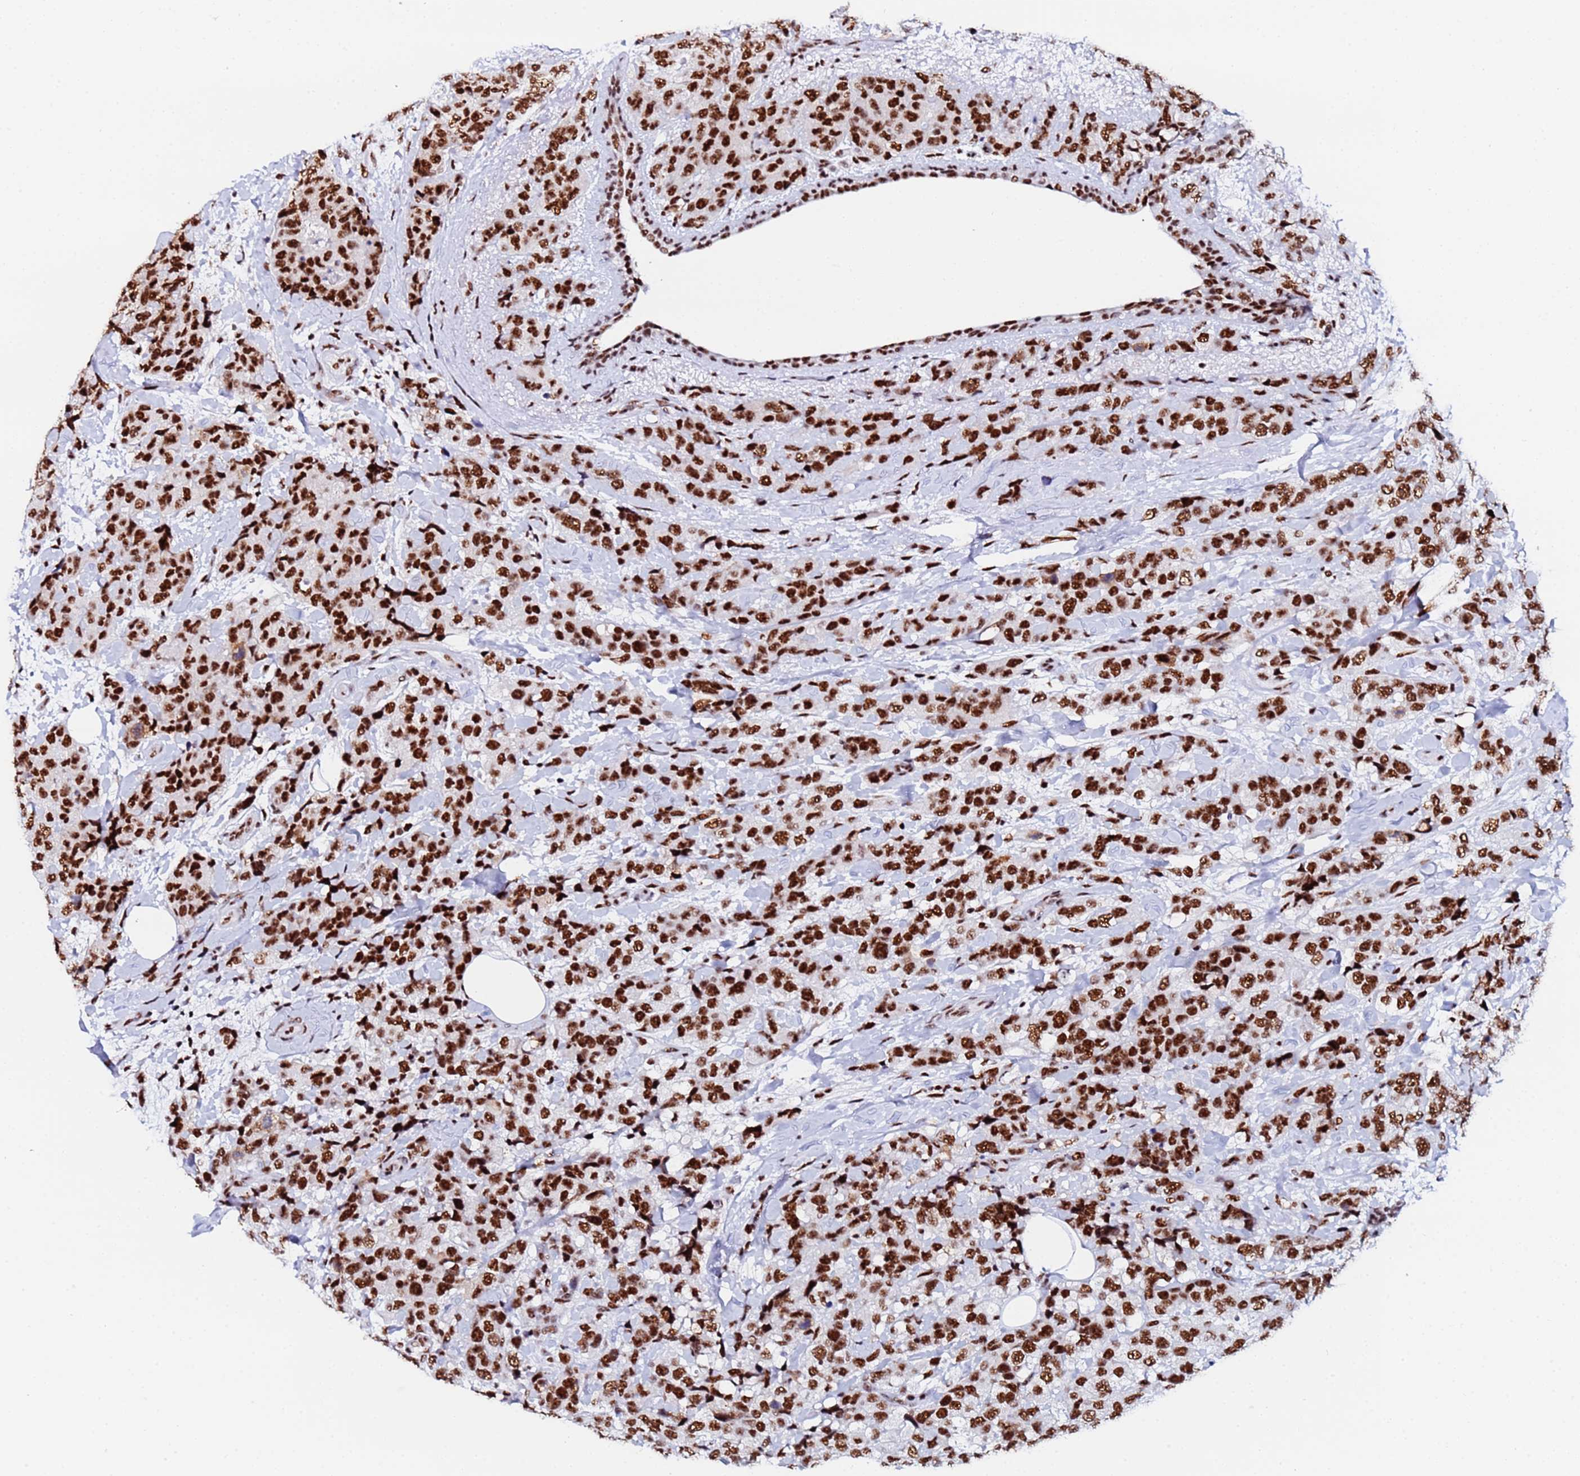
{"staining": {"intensity": "strong", "quantity": ">75%", "location": "nuclear"}, "tissue": "breast cancer", "cell_type": "Tumor cells", "image_type": "cancer", "snomed": [{"axis": "morphology", "description": "Lobular carcinoma"}, {"axis": "topography", "description": "Breast"}], "caption": "Lobular carcinoma (breast) tissue reveals strong nuclear expression in approximately >75% of tumor cells, visualized by immunohistochemistry.", "gene": "SNRPA1", "patient": {"sex": "female", "age": 59}}